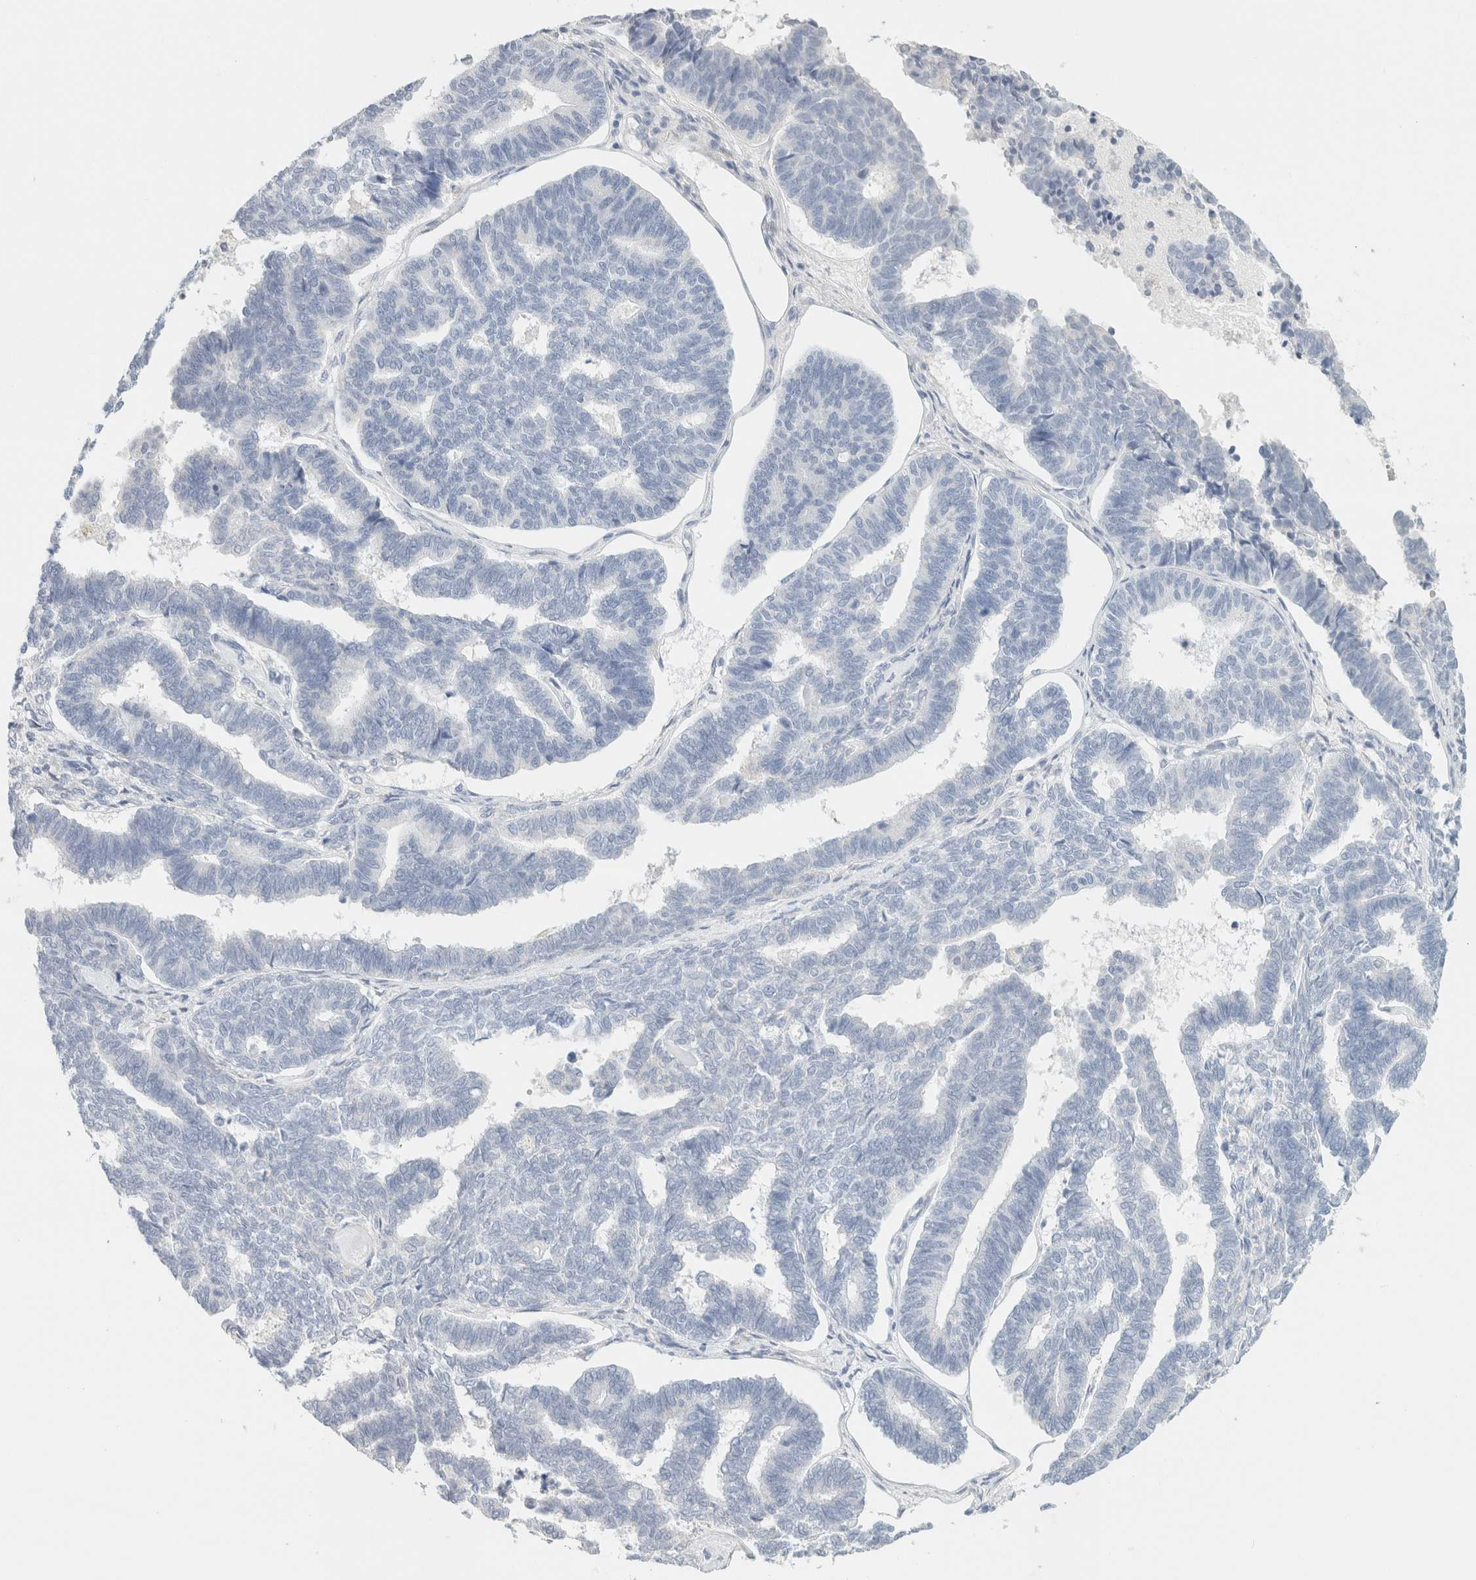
{"staining": {"intensity": "negative", "quantity": "none", "location": "none"}, "tissue": "endometrial cancer", "cell_type": "Tumor cells", "image_type": "cancer", "snomed": [{"axis": "morphology", "description": "Adenocarcinoma, NOS"}, {"axis": "topography", "description": "Endometrium"}], "caption": "The photomicrograph demonstrates no significant expression in tumor cells of adenocarcinoma (endometrial).", "gene": "NEFM", "patient": {"sex": "female", "age": 70}}